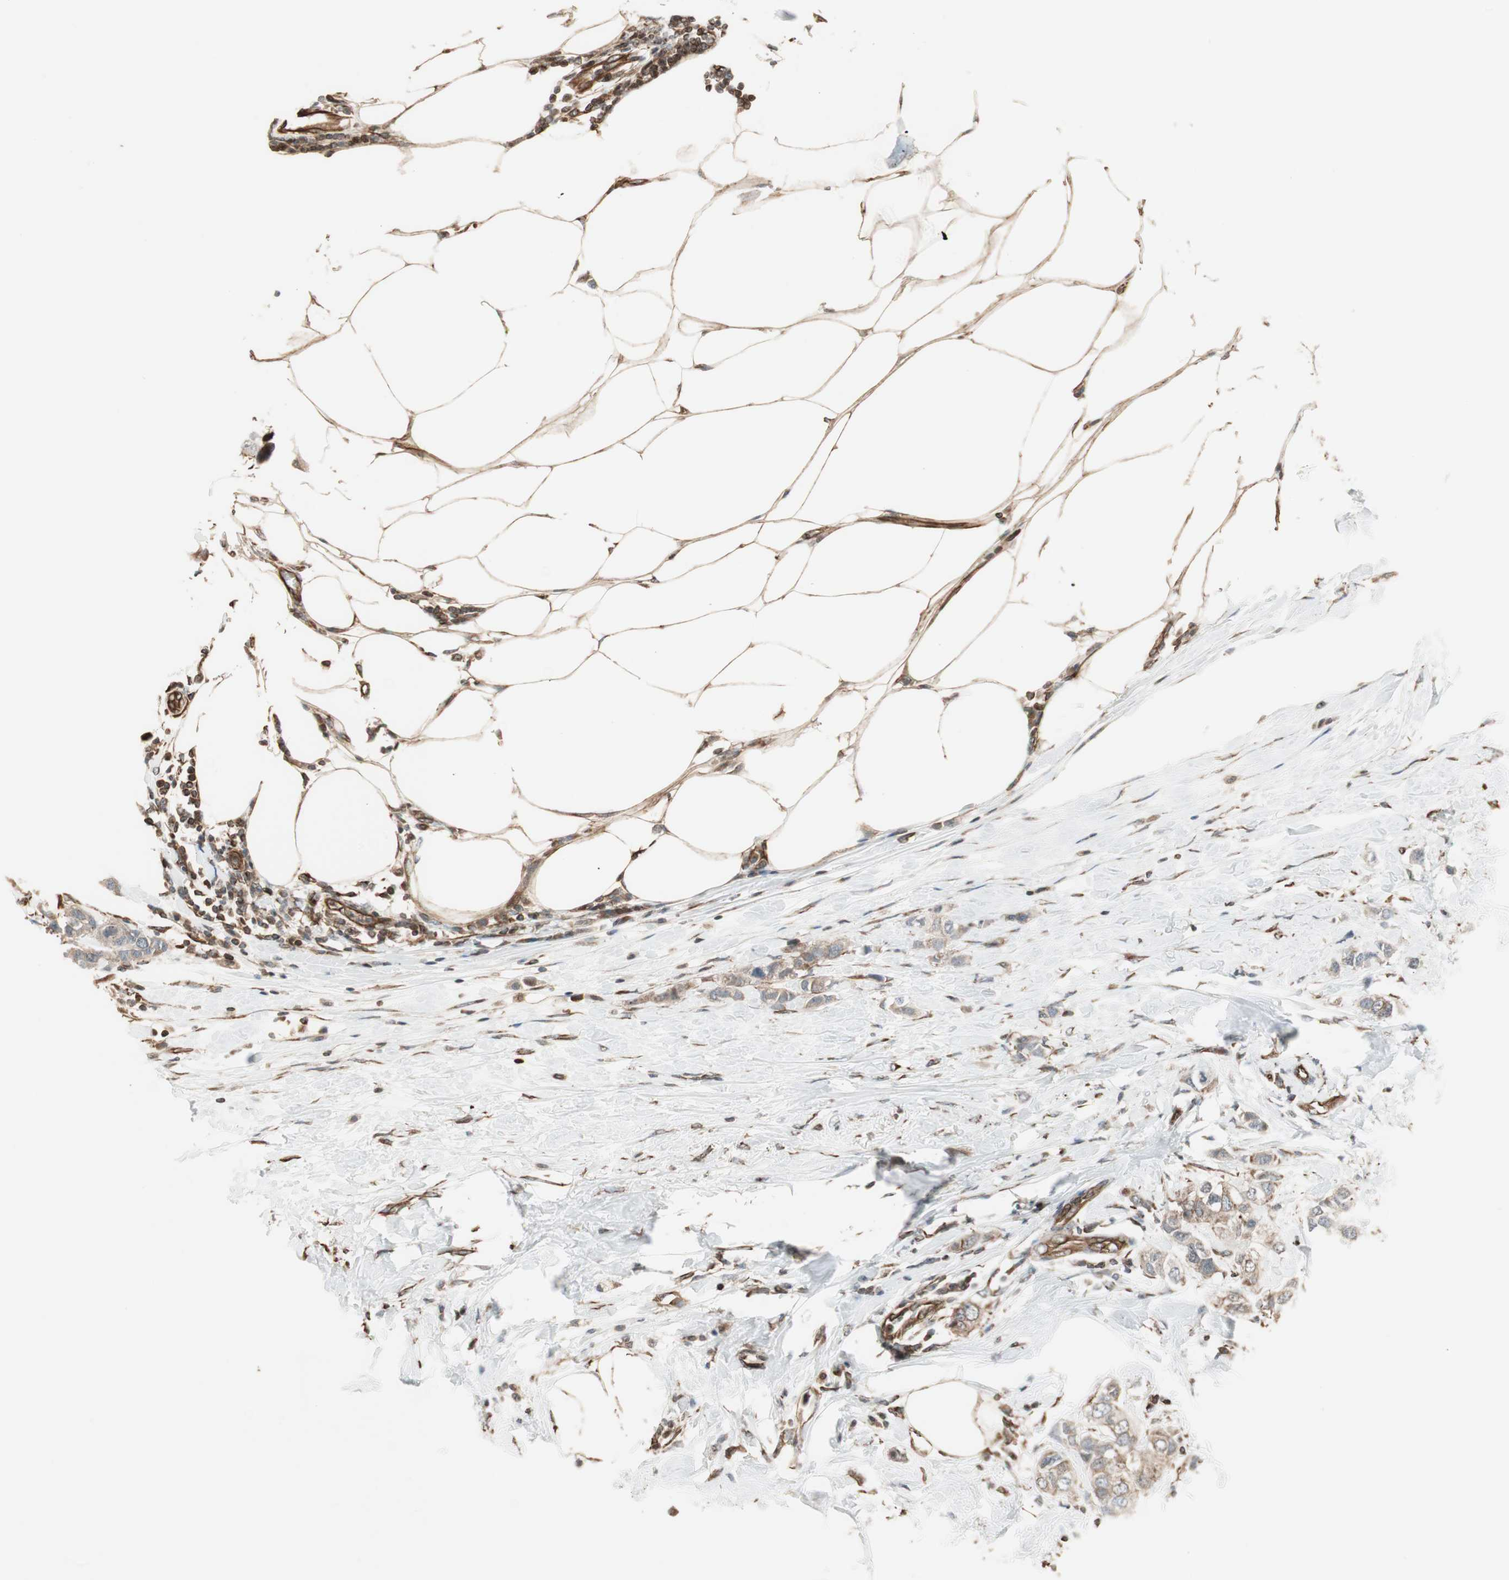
{"staining": {"intensity": "weak", "quantity": ">75%", "location": "cytoplasmic/membranous"}, "tissue": "breast cancer", "cell_type": "Tumor cells", "image_type": "cancer", "snomed": [{"axis": "morphology", "description": "Duct carcinoma"}, {"axis": "topography", "description": "Breast"}], "caption": "Protein expression analysis of human invasive ductal carcinoma (breast) reveals weak cytoplasmic/membranous expression in about >75% of tumor cells.", "gene": "MAD2L2", "patient": {"sex": "female", "age": 50}}